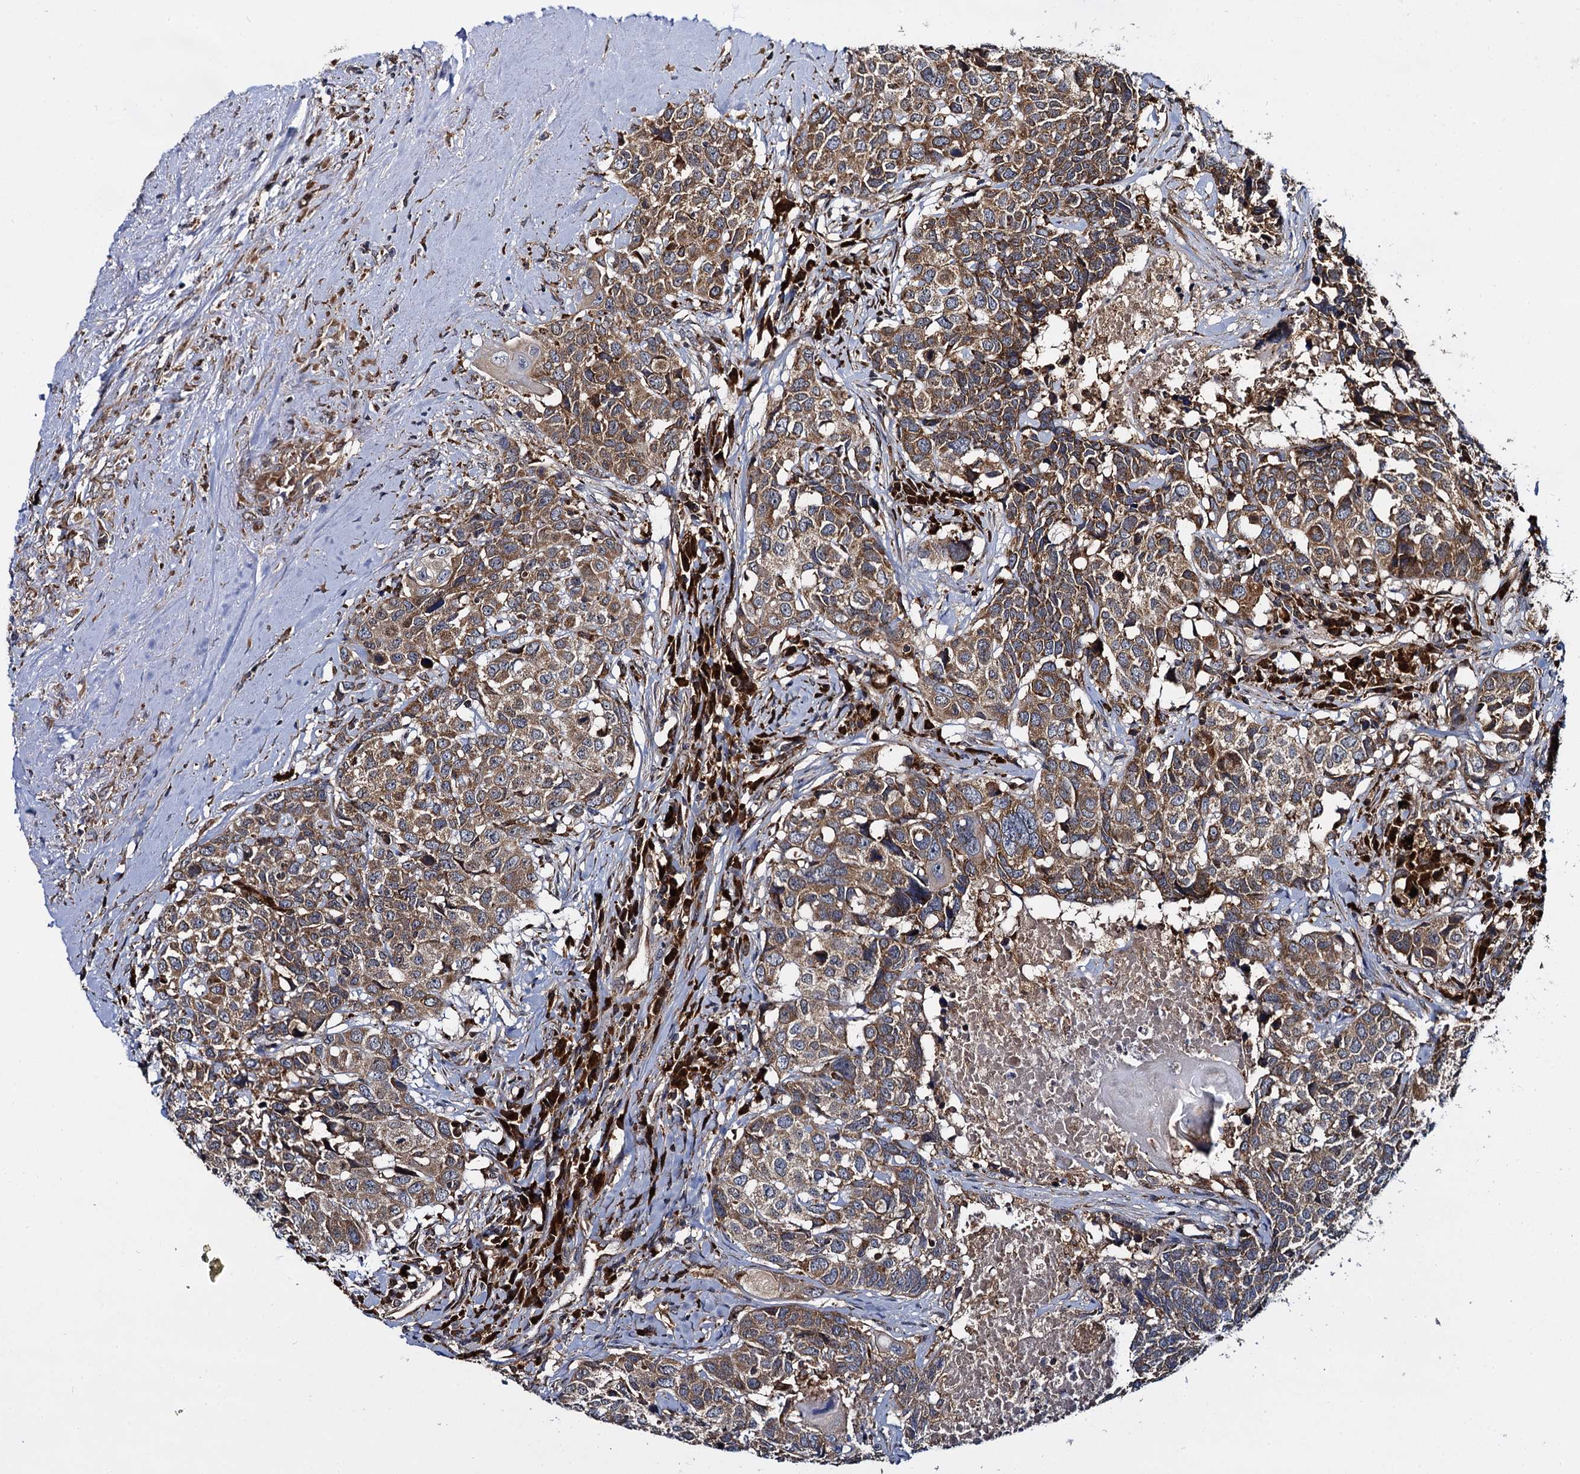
{"staining": {"intensity": "moderate", "quantity": ">75%", "location": "cytoplasmic/membranous"}, "tissue": "head and neck cancer", "cell_type": "Tumor cells", "image_type": "cancer", "snomed": [{"axis": "morphology", "description": "Squamous cell carcinoma, NOS"}, {"axis": "topography", "description": "Head-Neck"}], "caption": "An image of head and neck cancer stained for a protein displays moderate cytoplasmic/membranous brown staining in tumor cells.", "gene": "UFM1", "patient": {"sex": "male", "age": 66}}